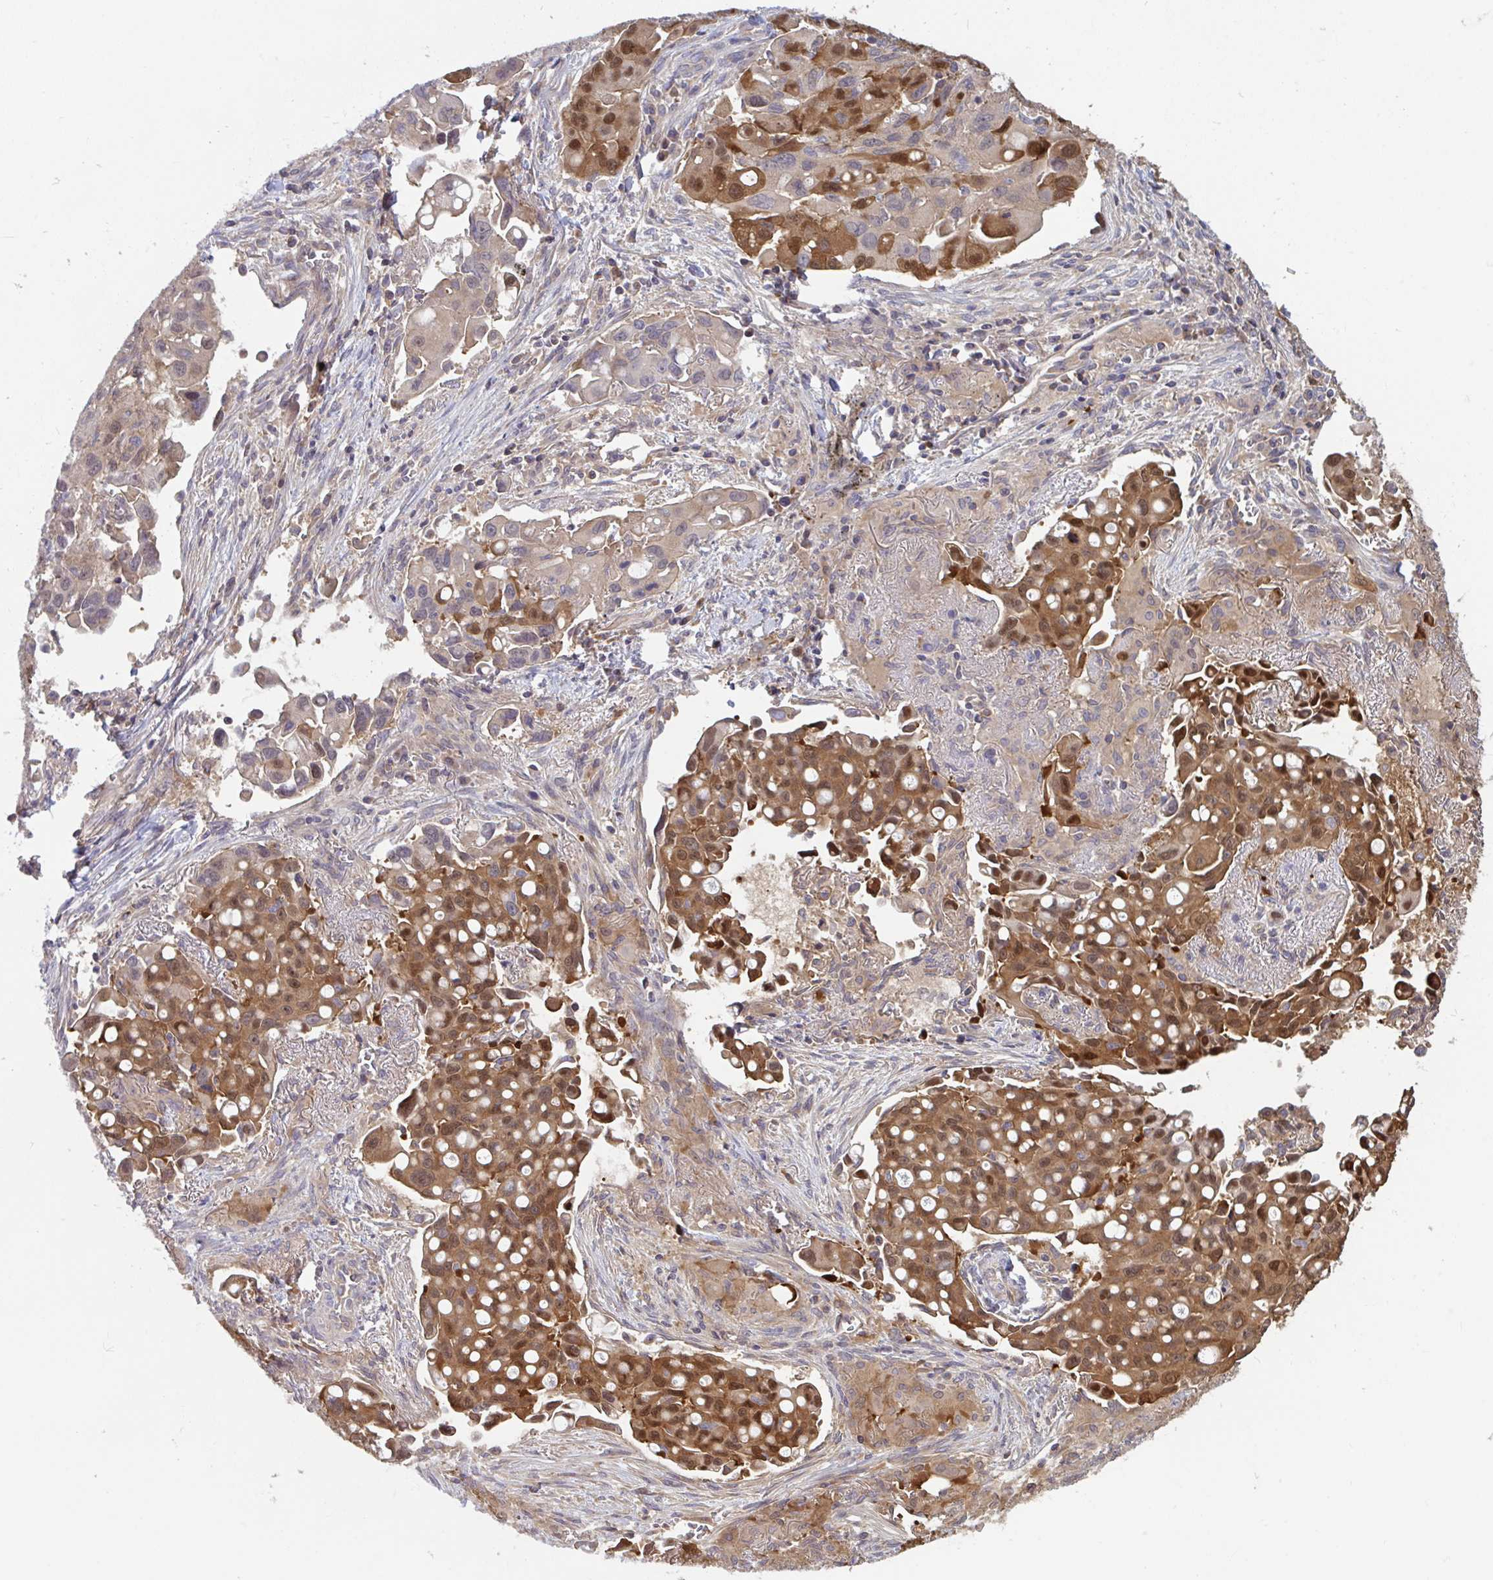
{"staining": {"intensity": "moderate", "quantity": ">75%", "location": "cytoplasmic/membranous,nuclear"}, "tissue": "lung cancer", "cell_type": "Tumor cells", "image_type": "cancer", "snomed": [{"axis": "morphology", "description": "Adenocarcinoma, NOS"}, {"axis": "topography", "description": "Lung"}], "caption": "IHC staining of adenocarcinoma (lung), which exhibits medium levels of moderate cytoplasmic/membranous and nuclear expression in about >75% of tumor cells indicating moderate cytoplasmic/membranous and nuclear protein positivity. The staining was performed using DAB (3,3'-diaminobenzidine) (brown) for protein detection and nuclei were counterstained in hematoxylin (blue).", "gene": "LMNTD2", "patient": {"sex": "male", "age": 68}}